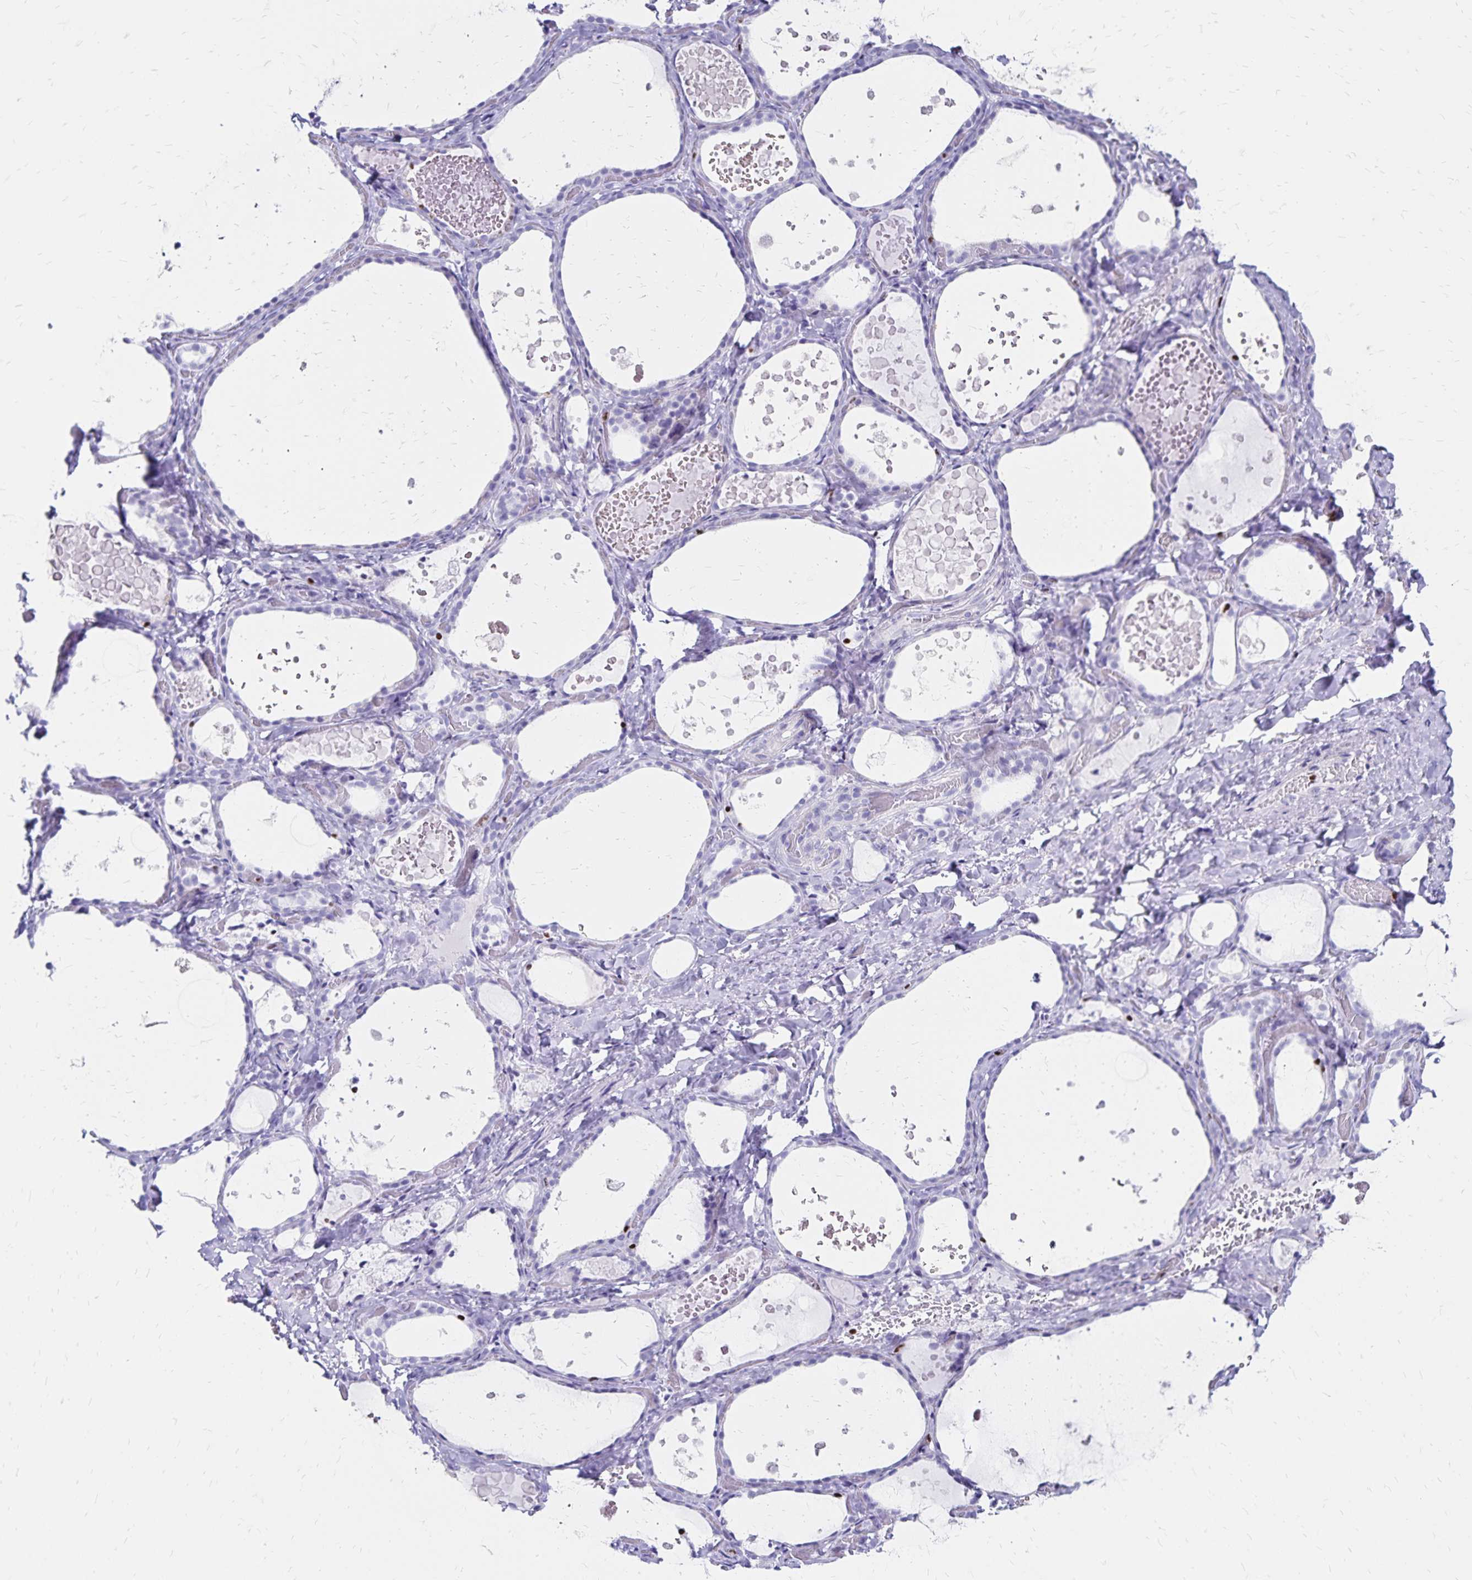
{"staining": {"intensity": "negative", "quantity": "none", "location": "none"}, "tissue": "thyroid gland", "cell_type": "Glandular cells", "image_type": "normal", "snomed": [{"axis": "morphology", "description": "Normal tissue, NOS"}, {"axis": "topography", "description": "Thyroid gland"}], "caption": "IHC of unremarkable thyroid gland exhibits no staining in glandular cells.", "gene": "IKZF1", "patient": {"sex": "female", "age": 56}}